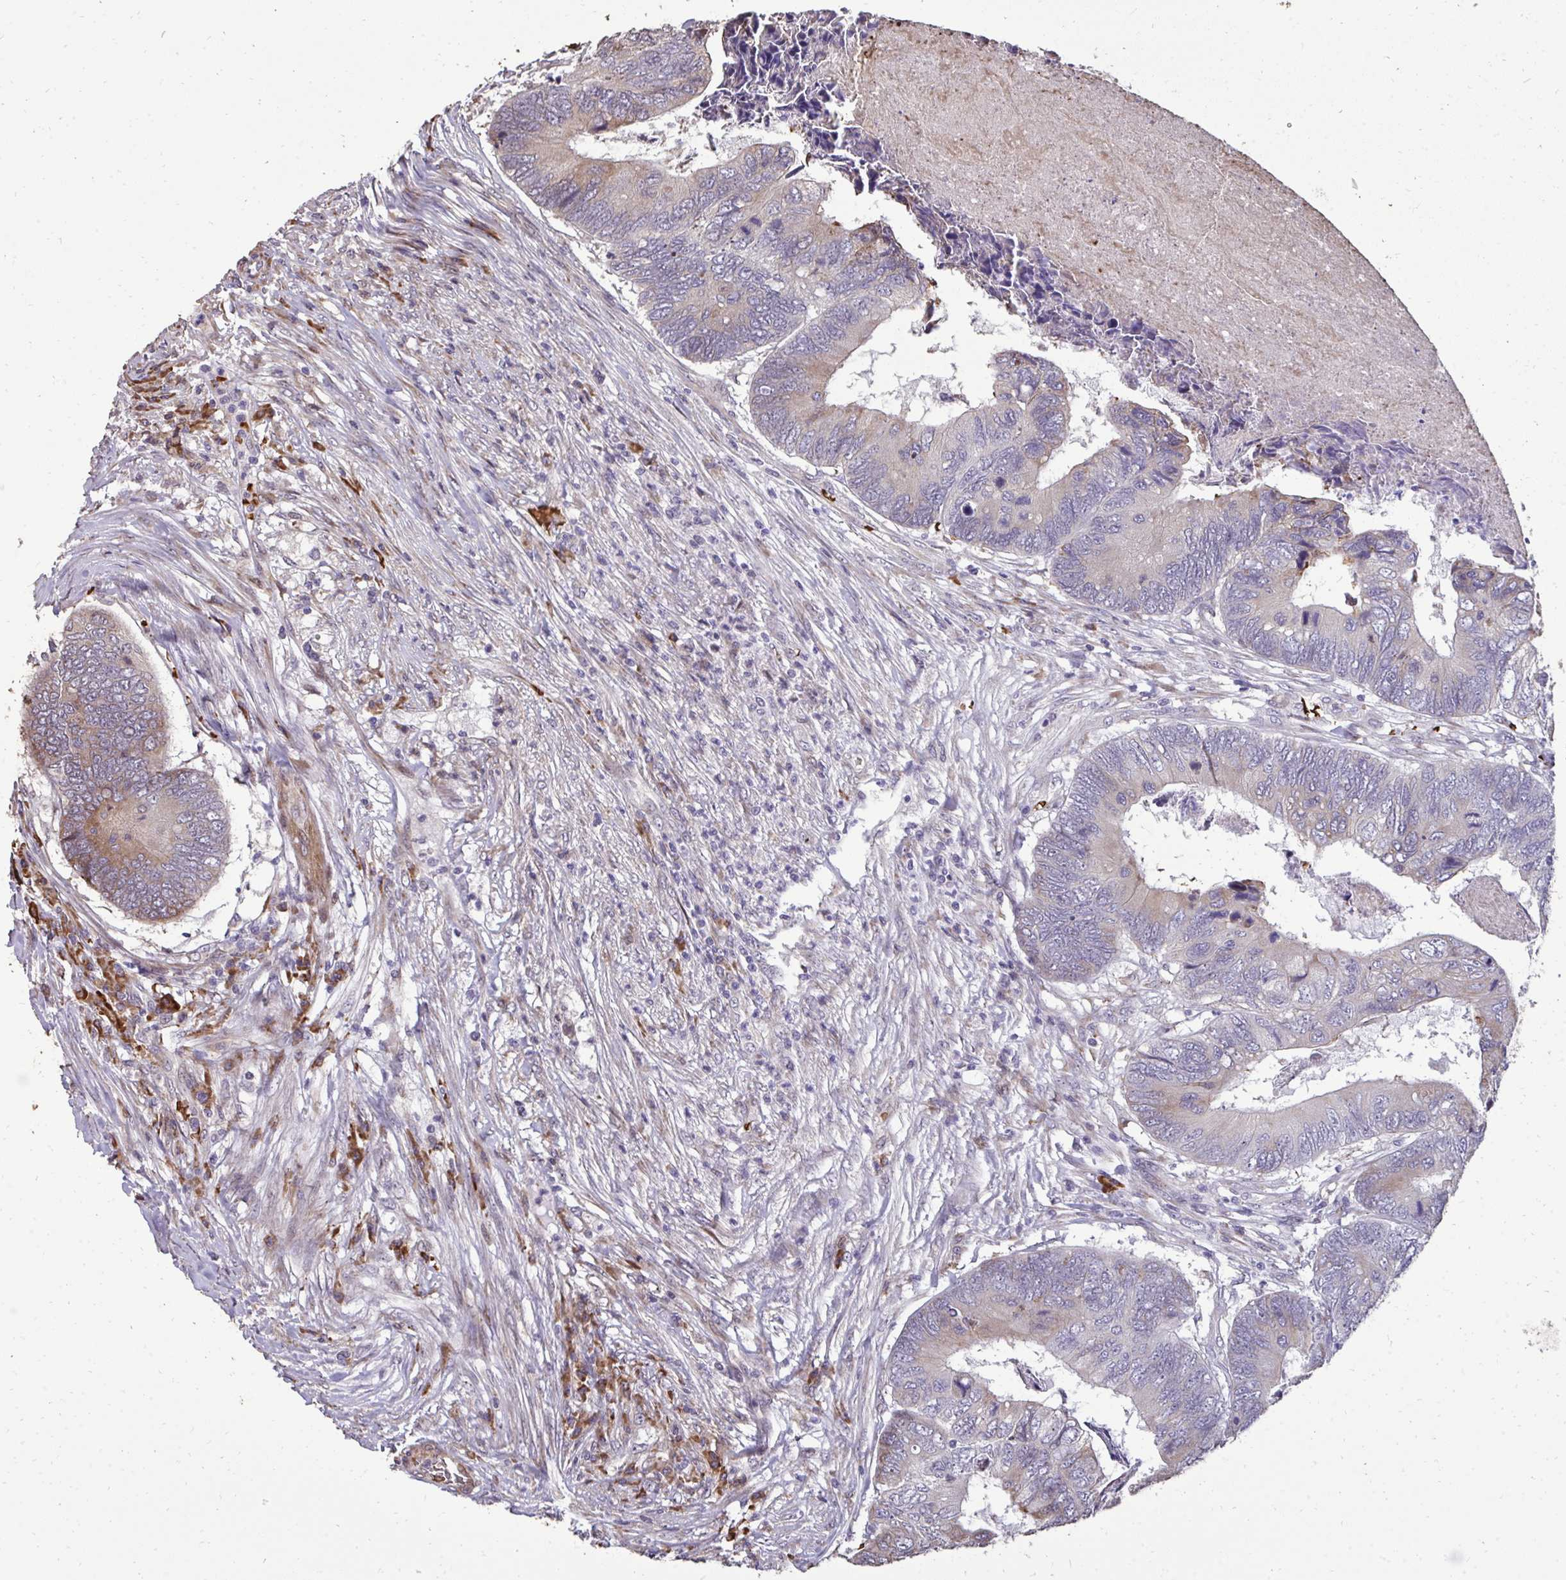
{"staining": {"intensity": "weak", "quantity": "<25%", "location": "cytoplasmic/membranous"}, "tissue": "colorectal cancer", "cell_type": "Tumor cells", "image_type": "cancer", "snomed": [{"axis": "morphology", "description": "Adenocarcinoma, NOS"}, {"axis": "topography", "description": "Colon"}], "caption": "The image displays no significant expression in tumor cells of colorectal adenocarcinoma.", "gene": "FIBCD1", "patient": {"sex": "female", "age": 67}}